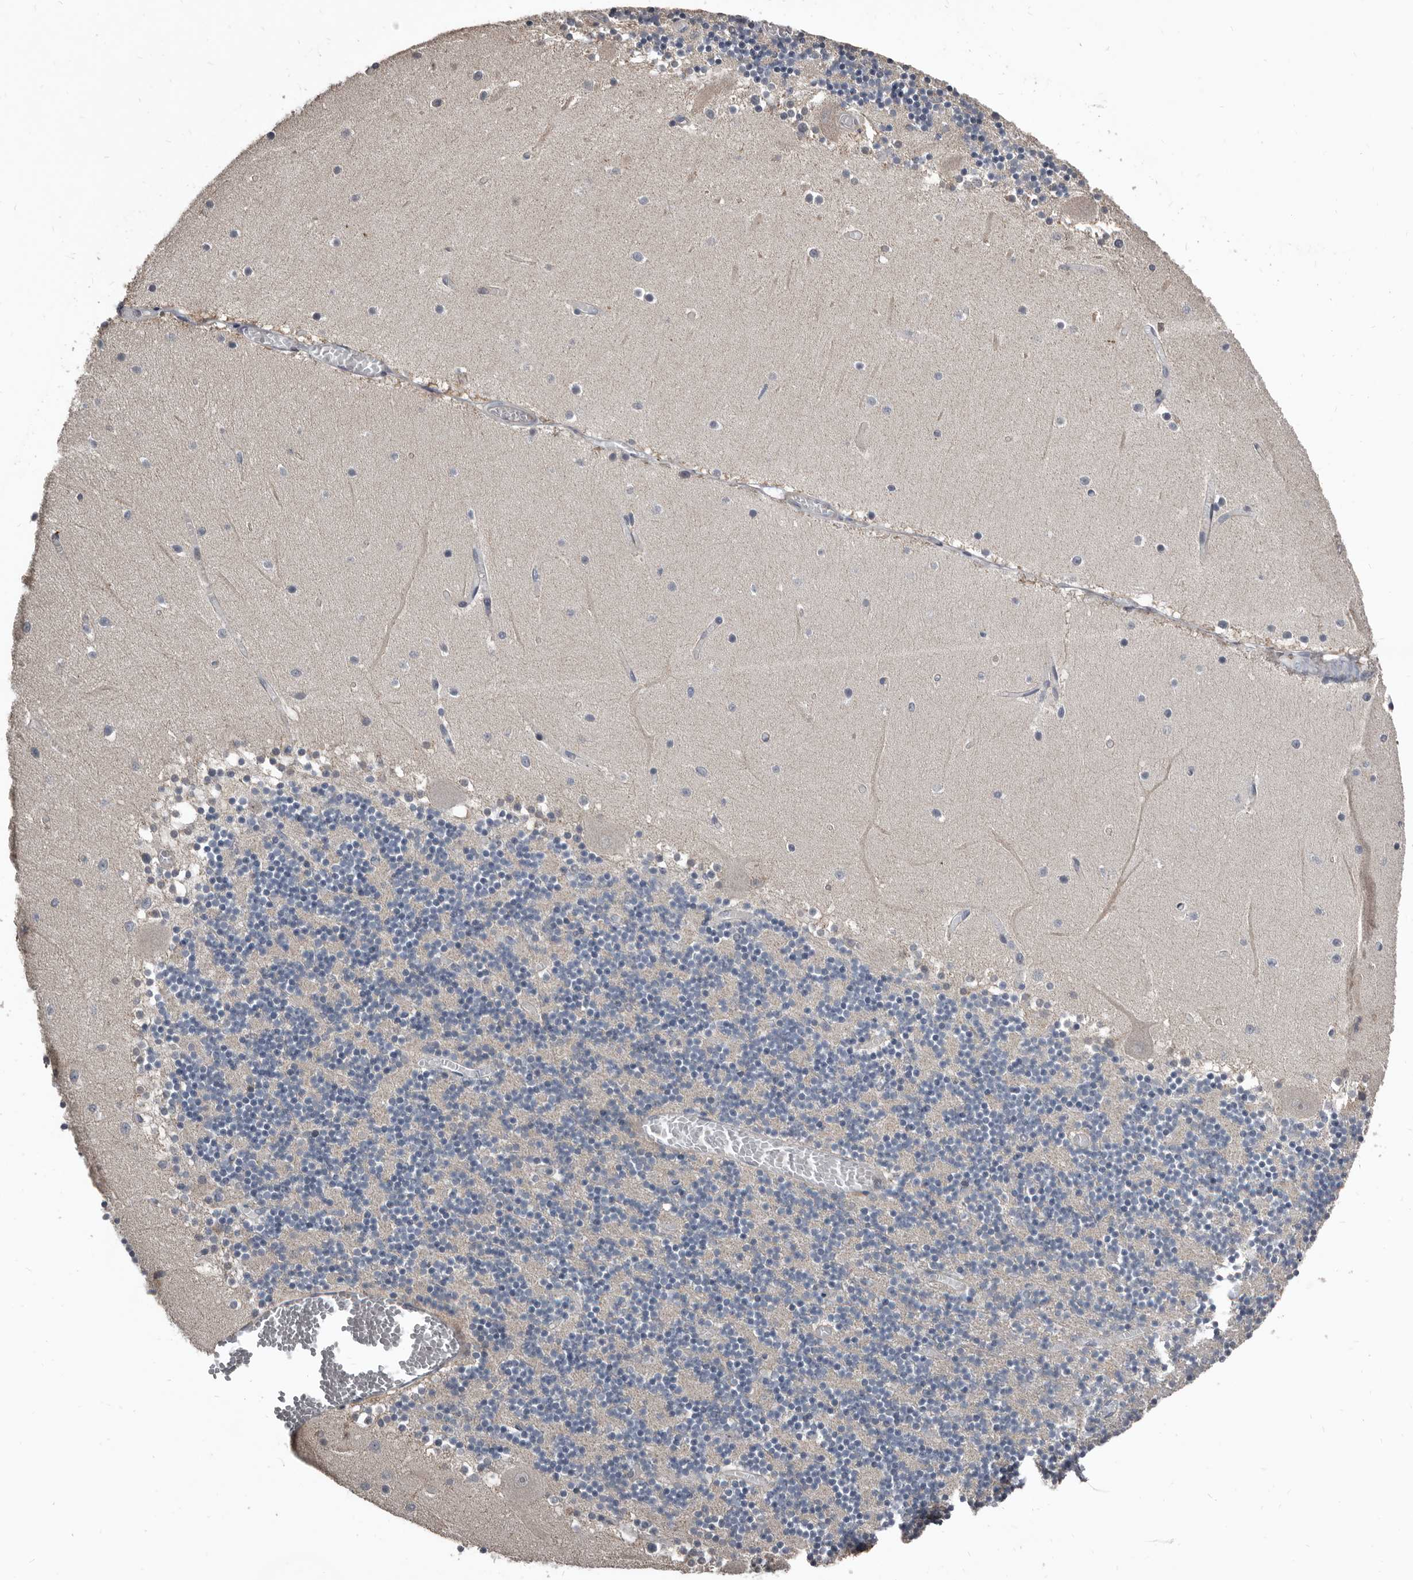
{"staining": {"intensity": "weak", "quantity": "<25%", "location": "cytoplasmic/membranous"}, "tissue": "cerebellum", "cell_type": "Cells in granular layer", "image_type": "normal", "snomed": [{"axis": "morphology", "description": "Normal tissue, NOS"}, {"axis": "topography", "description": "Cerebellum"}], "caption": "This is an IHC image of unremarkable cerebellum. There is no positivity in cells in granular layer.", "gene": "DHPS", "patient": {"sex": "female", "age": 28}}